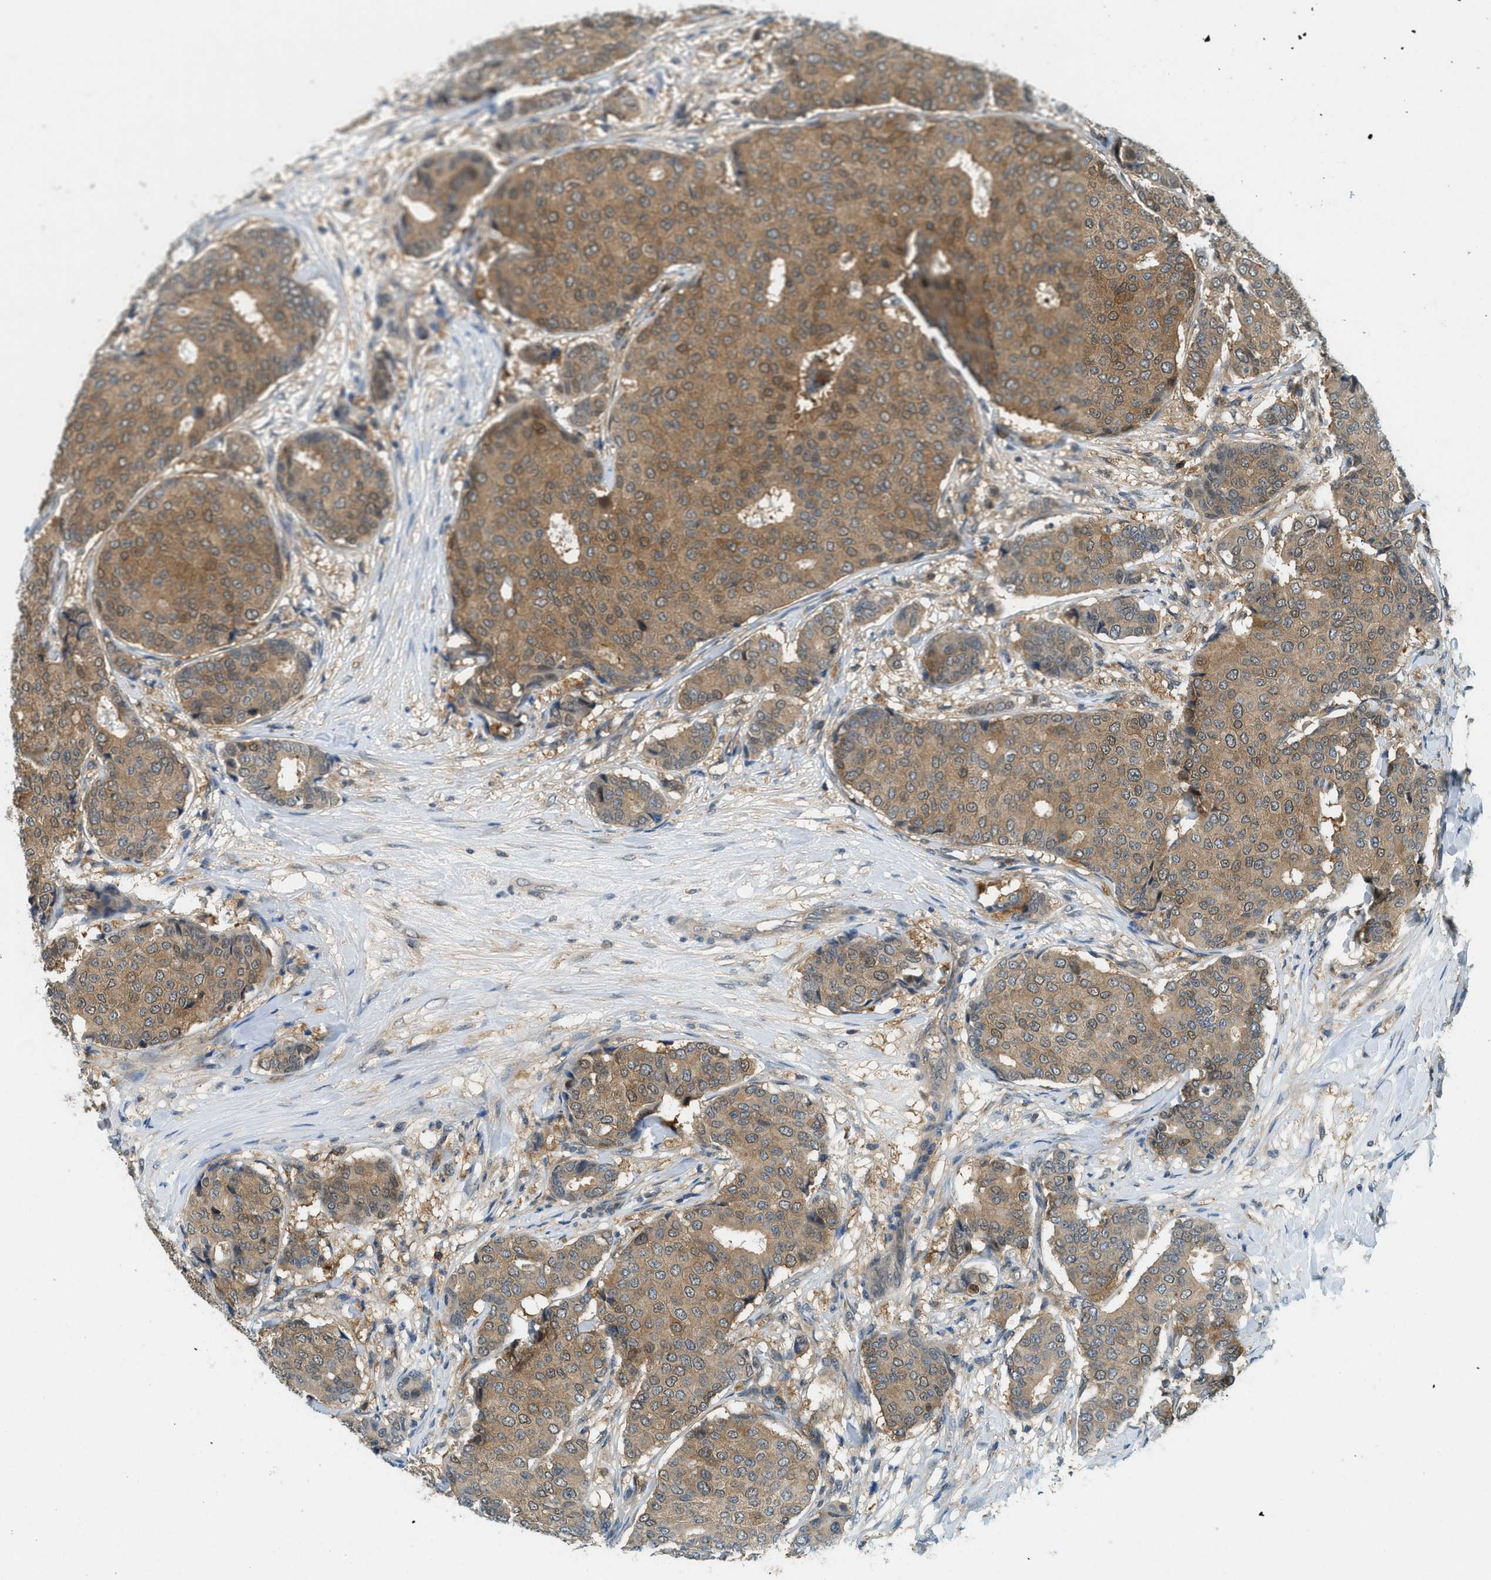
{"staining": {"intensity": "moderate", "quantity": ">75%", "location": "cytoplasmic/membranous,nuclear"}, "tissue": "breast cancer", "cell_type": "Tumor cells", "image_type": "cancer", "snomed": [{"axis": "morphology", "description": "Duct carcinoma"}, {"axis": "topography", "description": "Breast"}], "caption": "This micrograph shows intraductal carcinoma (breast) stained with immunohistochemistry (IHC) to label a protein in brown. The cytoplasmic/membranous and nuclear of tumor cells show moderate positivity for the protein. Nuclei are counter-stained blue.", "gene": "GMPPB", "patient": {"sex": "female", "age": 75}}